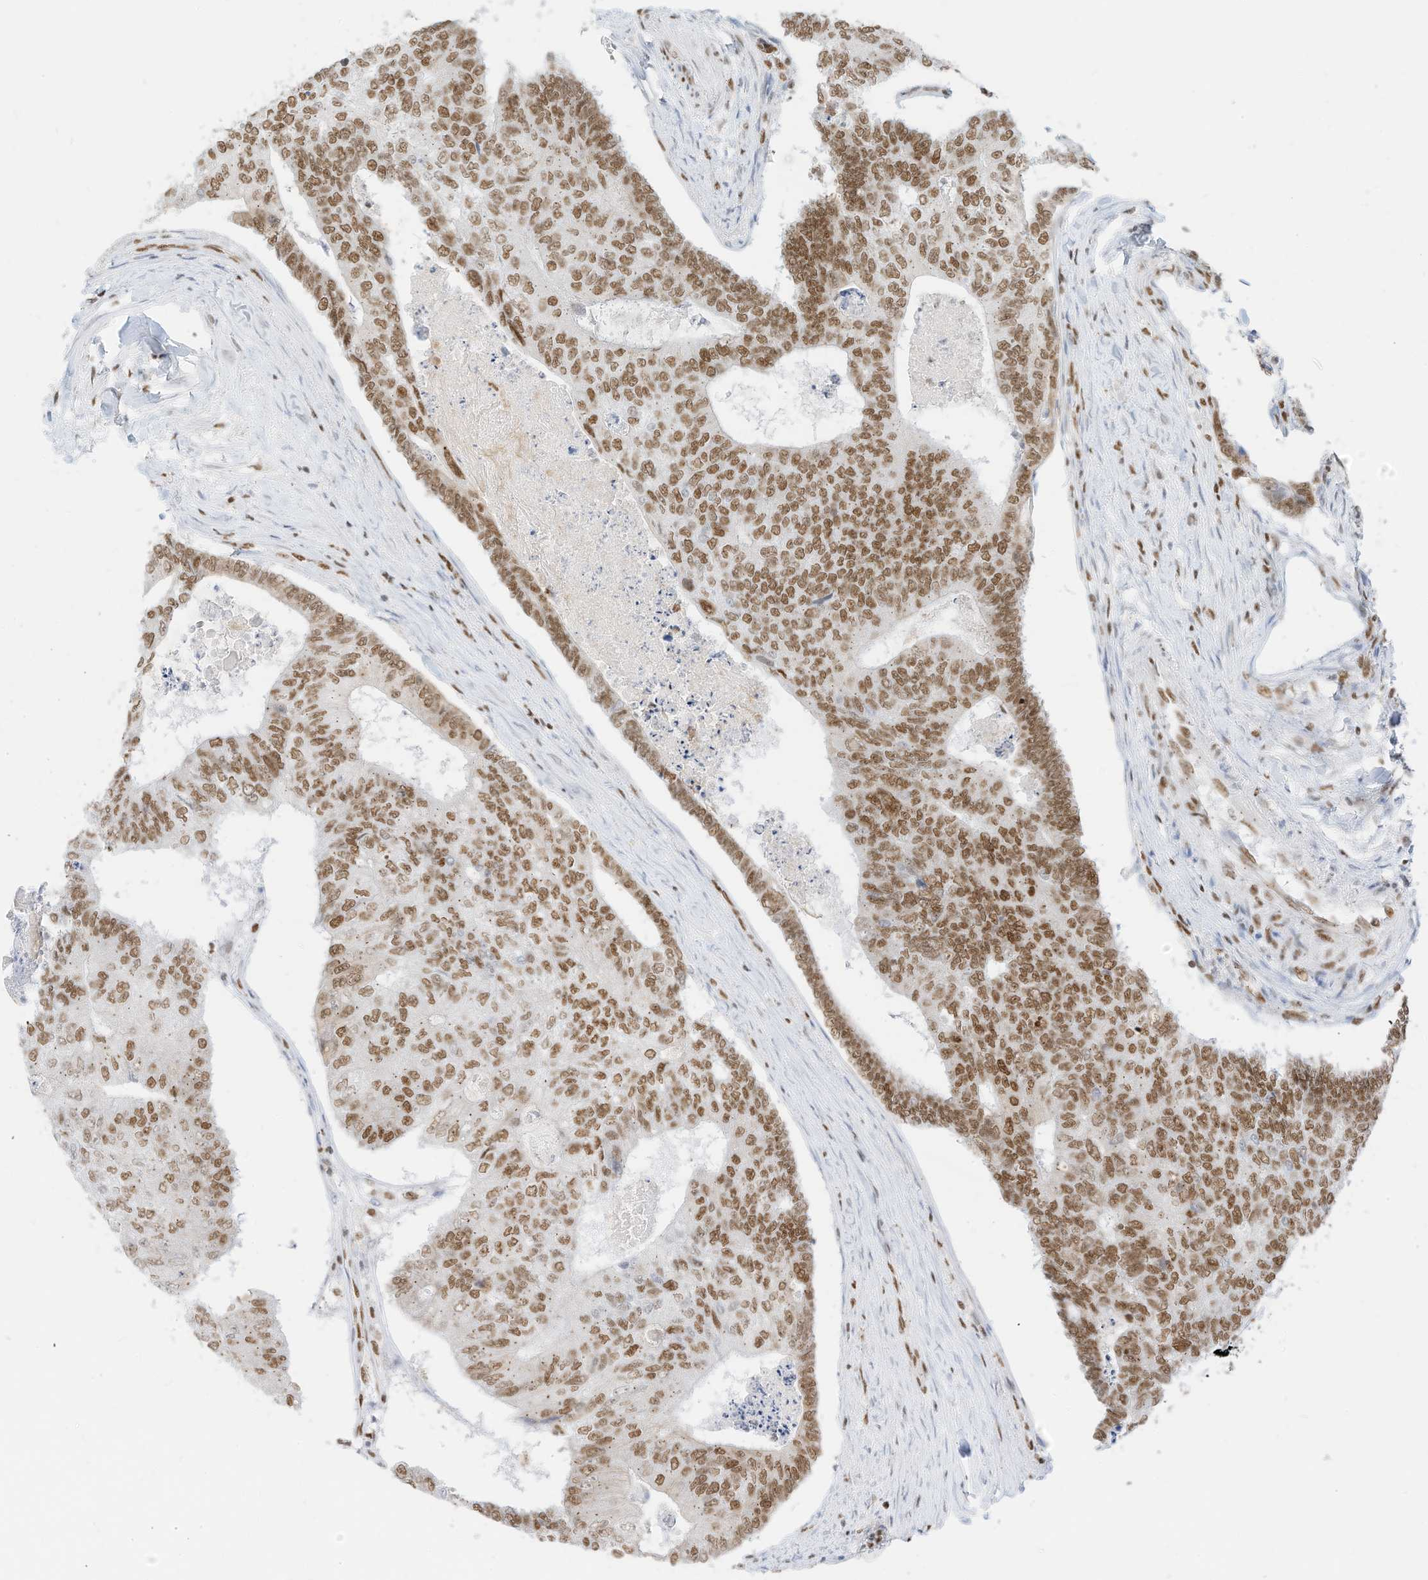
{"staining": {"intensity": "moderate", "quantity": ">75%", "location": "nuclear"}, "tissue": "colorectal cancer", "cell_type": "Tumor cells", "image_type": "cancer", "snomed": [{"axis": "morphology", "description": "Adenocarcinoma, NOS"}, {"axis": "topography", "description": "Colon"}], "caption": "Tumor cells display medium levels of moderate nuclear expression in about >75% of cells in colorectal cancer.", "gene": "SMARCA2", "patient": {"sex": "female", "age": 67}}